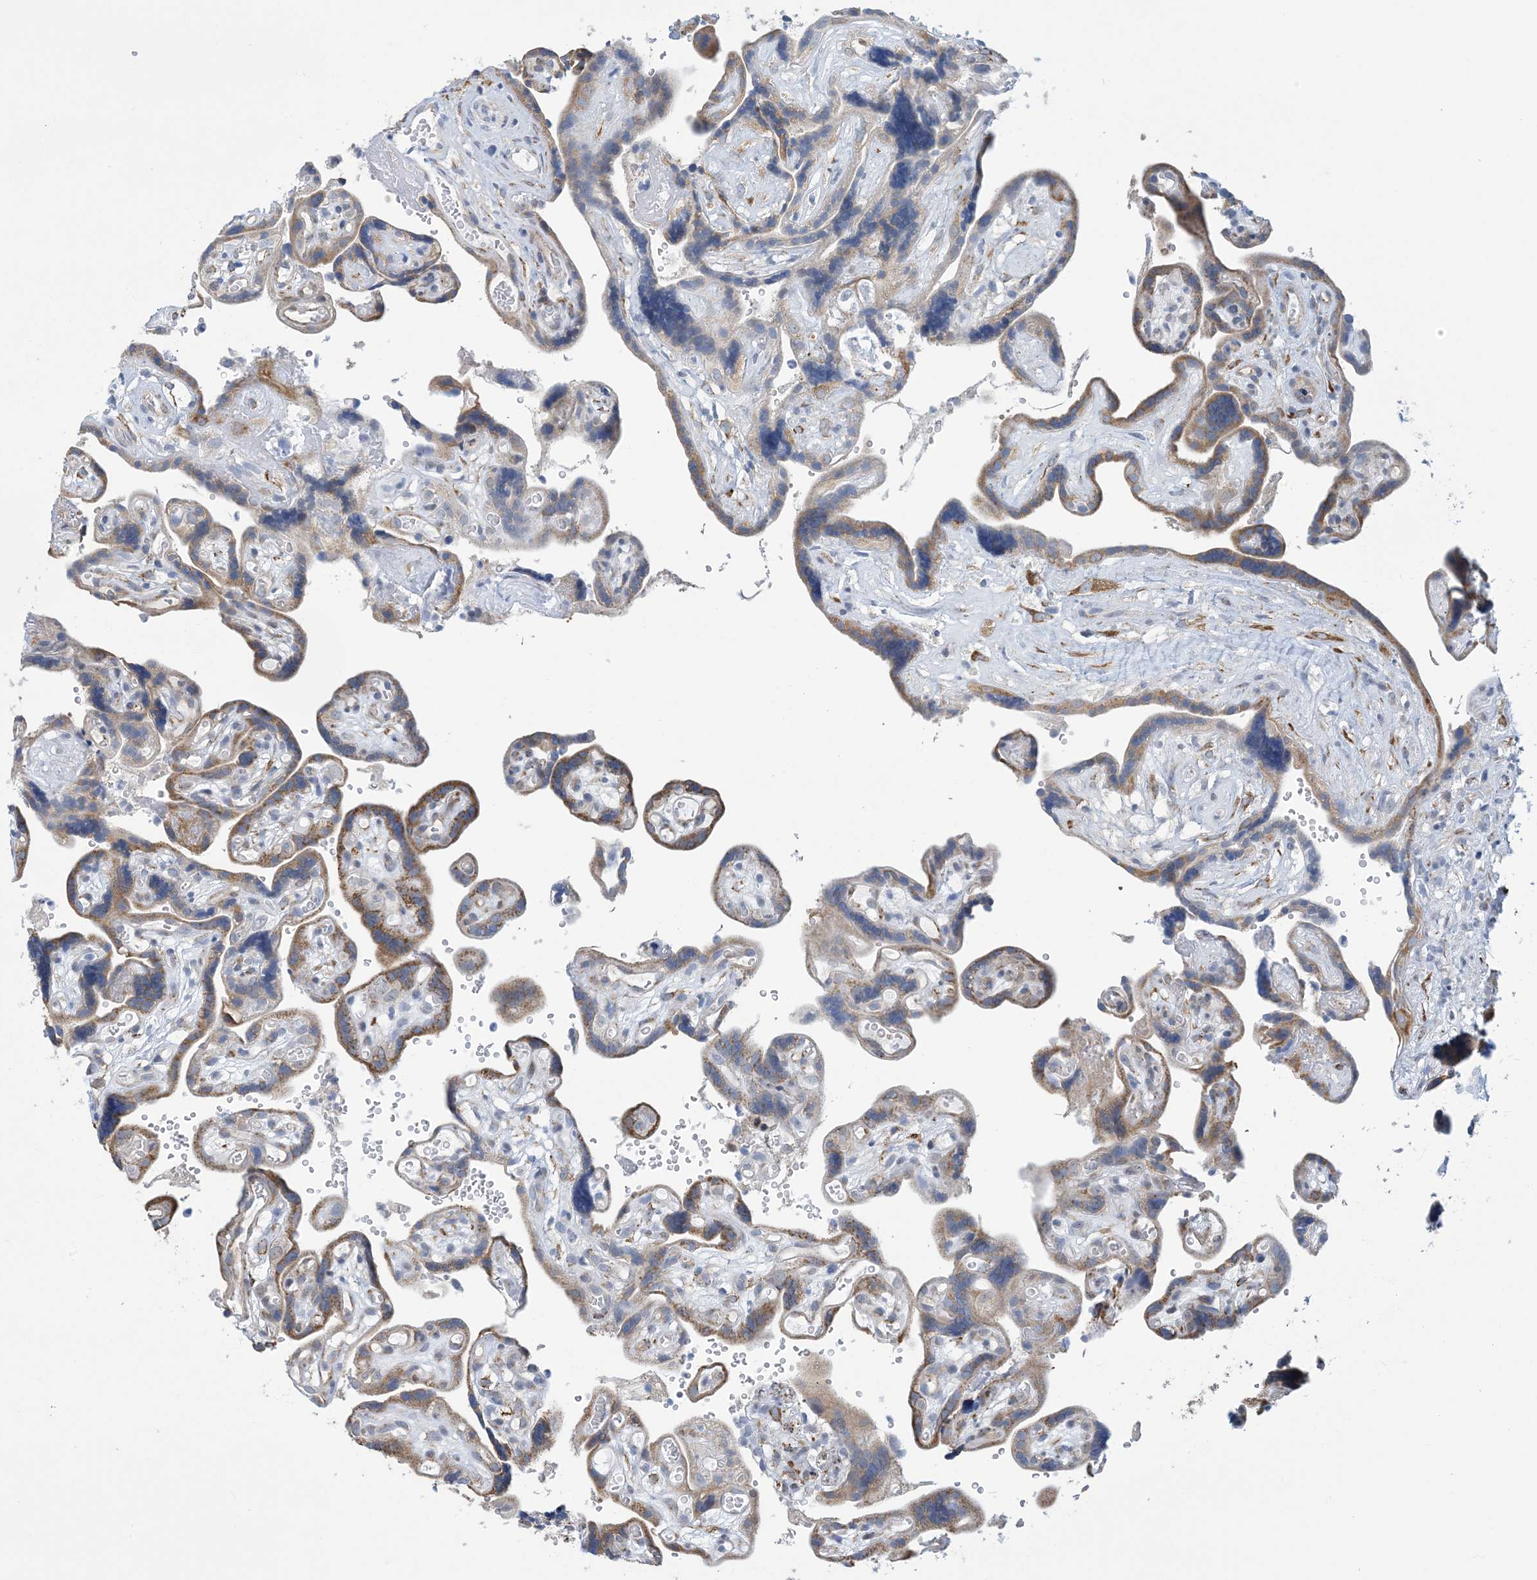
{"staining": {"intensity": "moderate", "quantity": ">75%", "location": "cytoplasmic/membranous"}, "tissue": "placenta", "cell_type": "Decidual cells", "image_type": "normal", "snomed": [{"axis": "morphology", "description": "Normal tissue, NOS"}, {"axis": "topography", "description": "Placenta"}], "caption": "The micrograph reveals a brown stain indicating the presence of a protein in the cytoplasmic/membranous of decidual cells in placenta.", "gene": "CCDC14", "patient": {"sex": "female", "age": 30}}